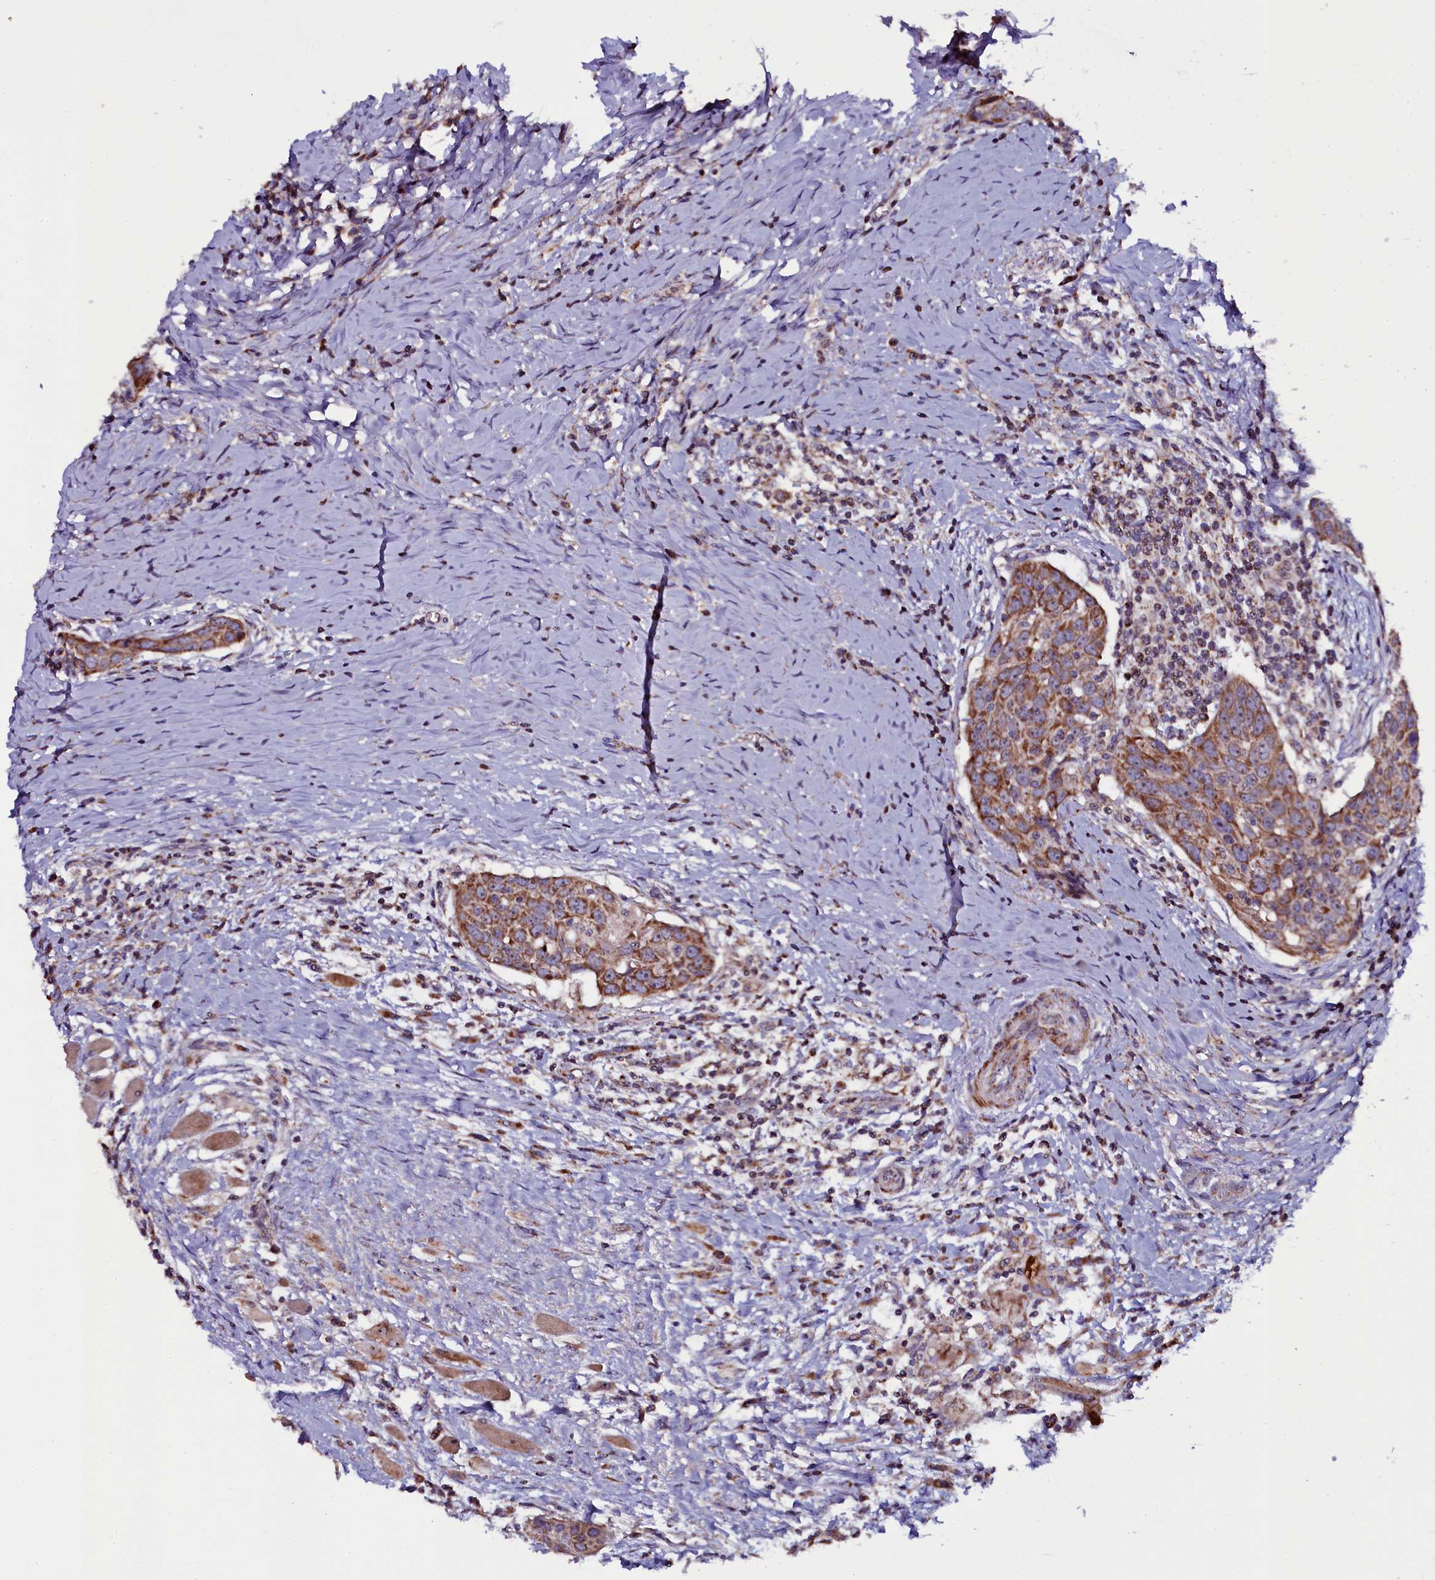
{"staining": {"intensity": "strong", "quantity": ">75%", "location": "cytoplasmic/membranous,nuclear"}, "tissue": "head and neck cancer", "cell_type": "Tumor cells", "image_type": "cancer", "snomed": [{"axis": "morphology", "description": "Squamous cell carcinoma, NOS"}, {"axis": "topography", "description": "Oral tissue"}, {"axis": "topography", "description": "Head-Neck"}], "caption": "High-magnification brightfield microscopy of head and neck cancer stained with DAB (3,3'-diaminobenzidine) (brown) and counterstained with hematoxylin (blue). tumor cells exhibit strong cytoplasmic/membranous and nuclear expression is appreciated in approximately>75% of cells.", "gene": "NAA80", "patient": {"sex": "female", "age": 50}}